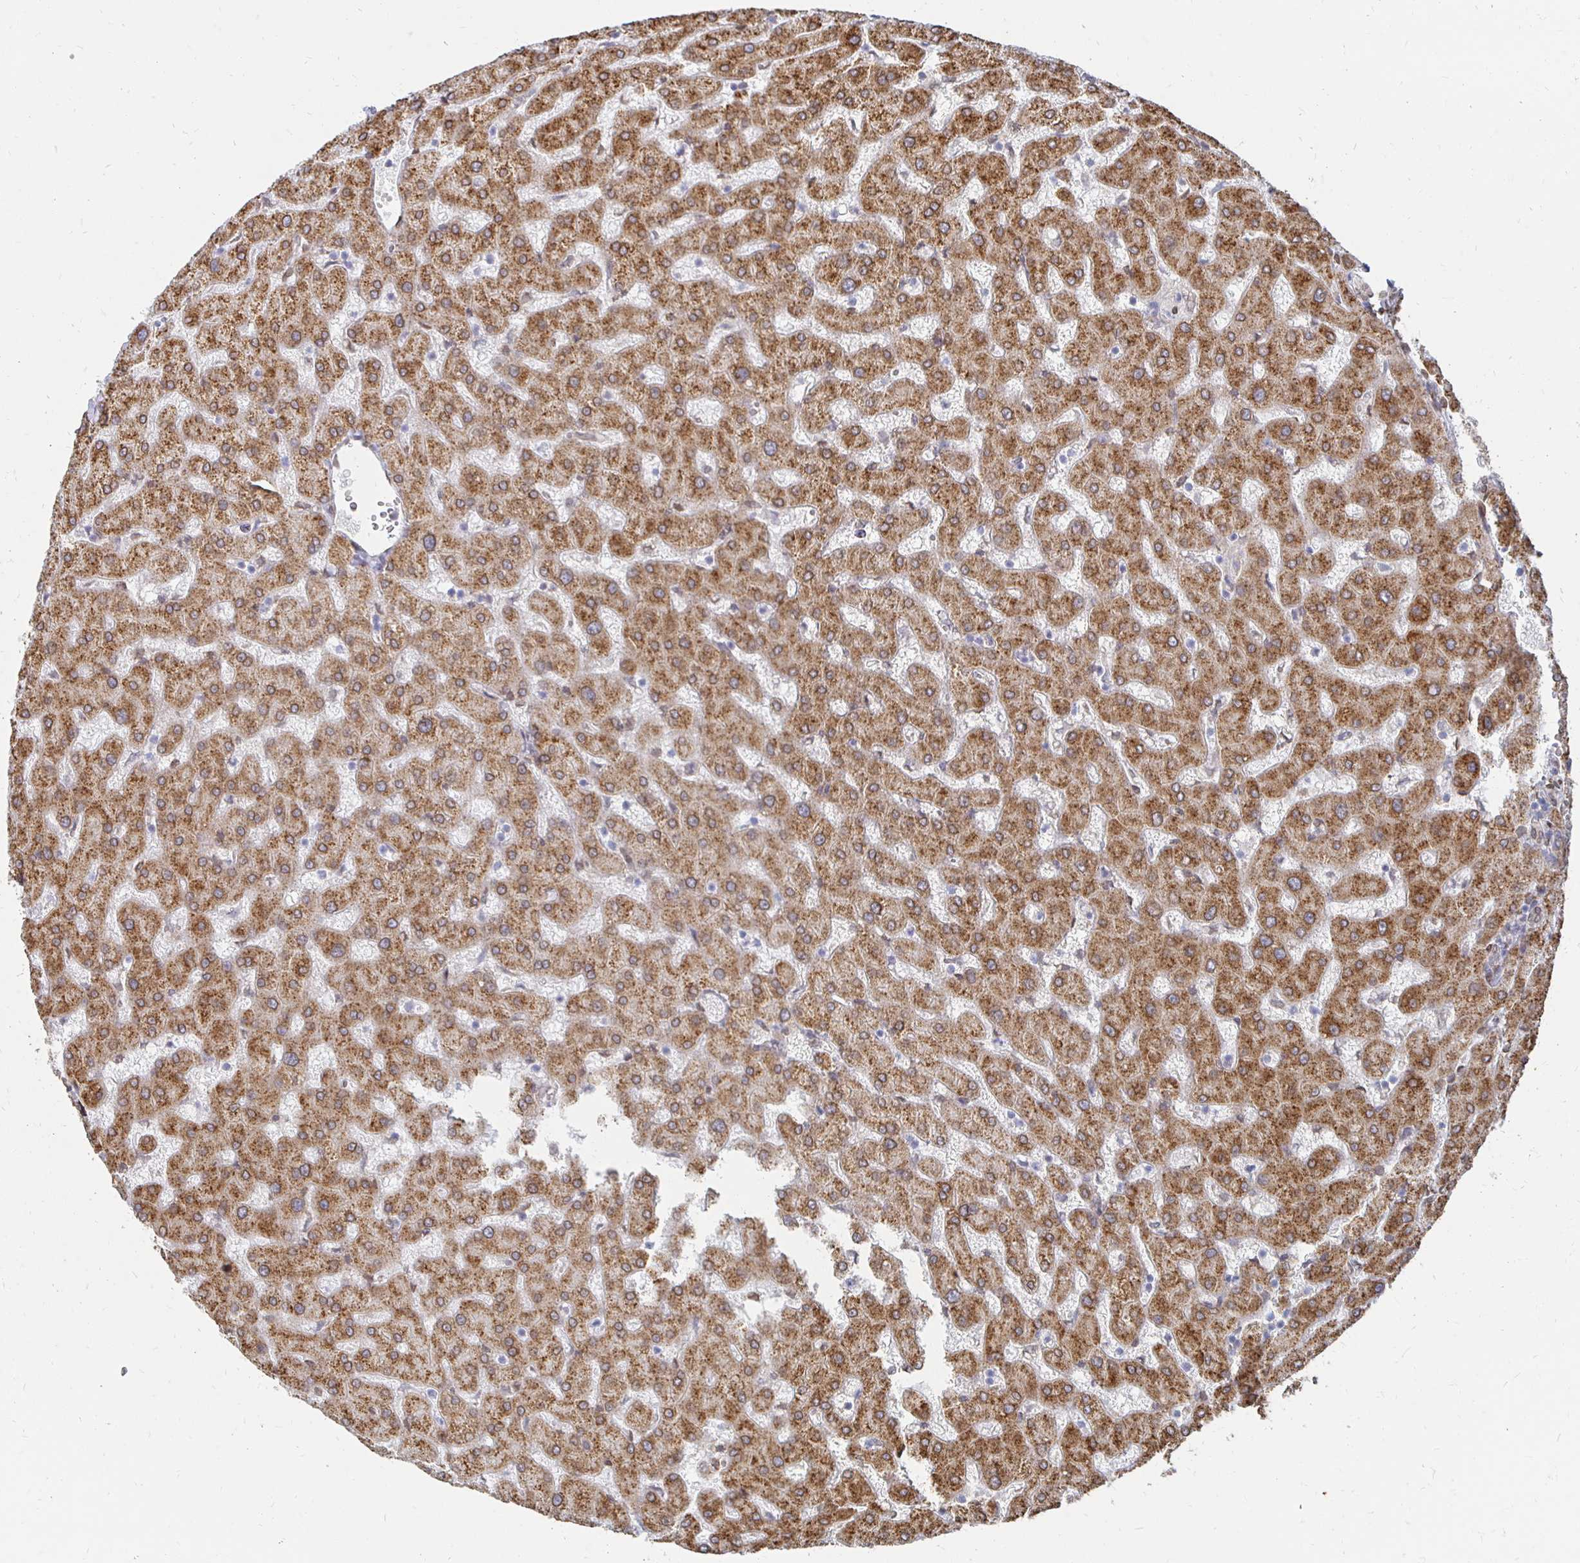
{"staining": {"intensity": "moderate", "quantity": "<25%", "location": "cytoplasmic/membranous,nuclear"}, "tissue": "liver", "cell_type": "Cholangiocytes", "image_type": "normal", "snomed": [{"axis": "morphology", "description": "Normal tissue, NOS"}, {"axis": "topography", "description": "Liver"}], "caption": "DAB immunohistochemical staining of normal liver reveals moderate cytoplasmic/membranous,nuclear protein staining in about <25% of cholangiocytes. The protein of interest is shown in brown color, while the nuclei are stained blue.", "gene": "PELI3", "patient": {"sex": "female", "age": 63}}